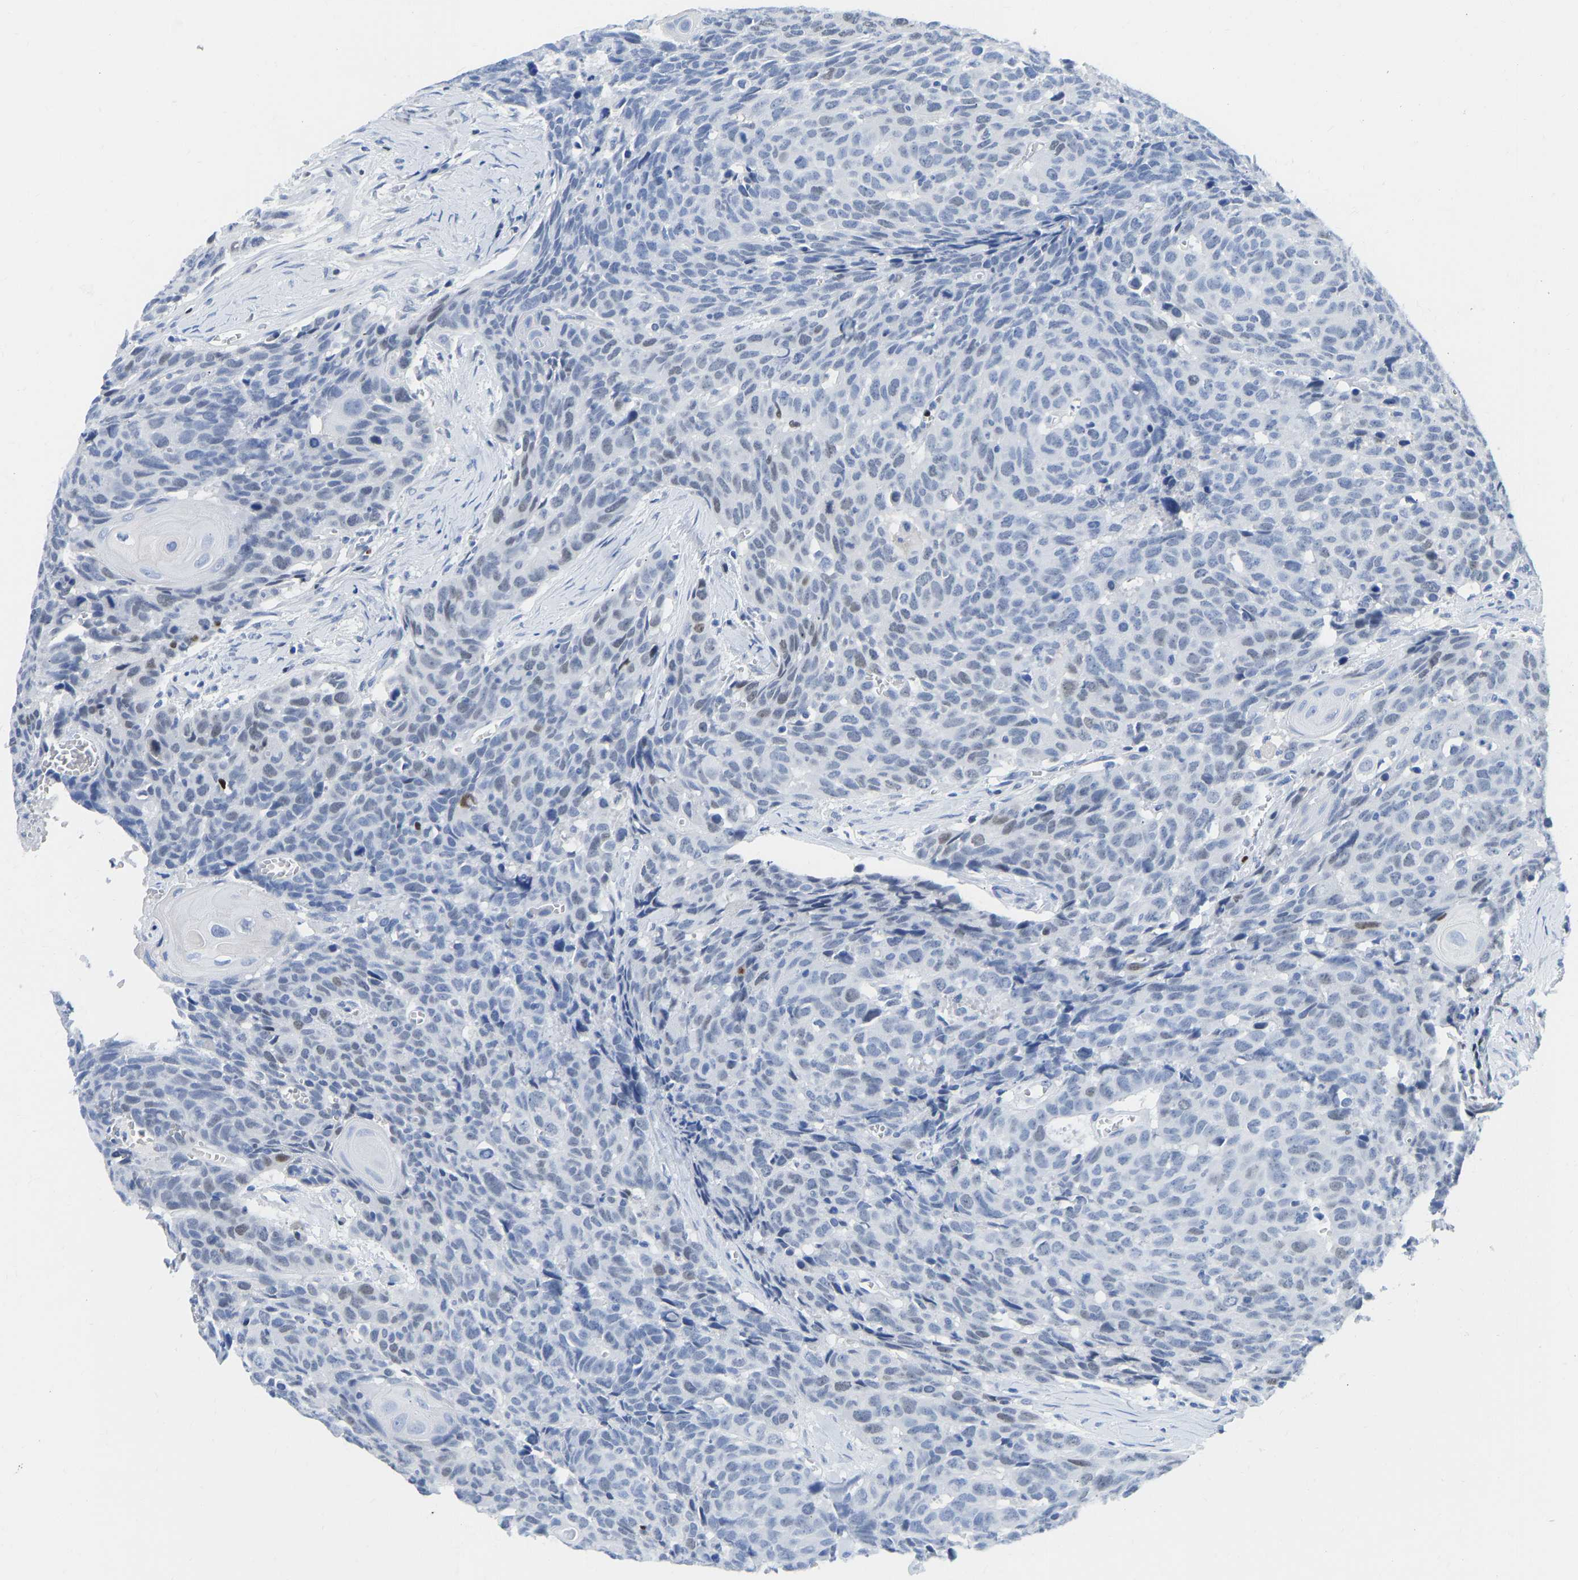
{"staining": {"intensity": "moderate", "quantity": "<25%", "location": "nuclear"}, "tissue": "head and neck cancer", "cell_type": "Tumor cells", "image_type": "cancer", "snomed": [{"axis": "morphology", "description": "Squamous cell carcinoma, NOS"}, {"axis": "topography", "description": "Head-Neck"}], "caption": "Protein staining displays moderate nuclear expression in about <25% of tumor cells in head and neck cancer (squamous cell carcinoma).", "gene": "TCF7", "patient": {"sex": "male", "age": 66}}